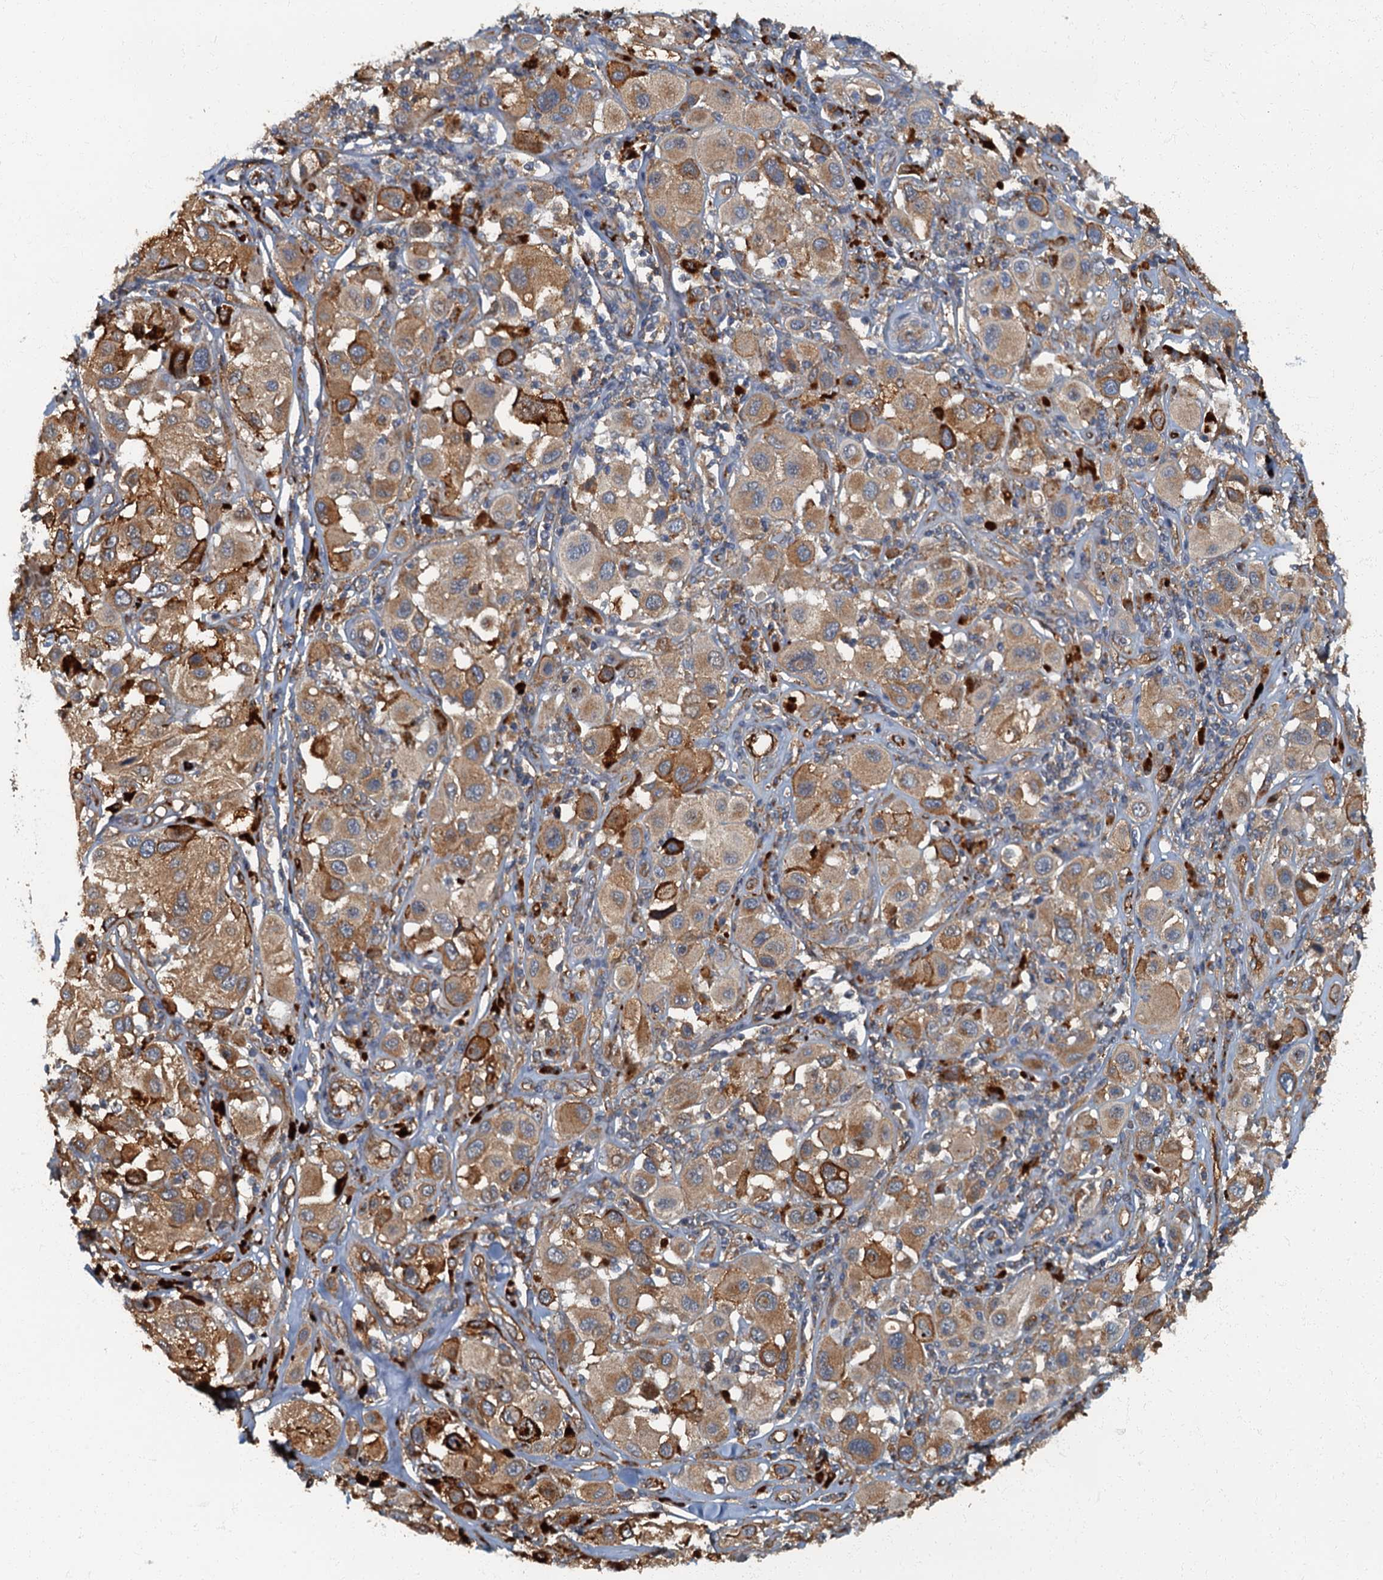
{"staining": {"intensity": "moderate", "quantity": ">75%", "location": "cytoplasmic/membranous"}, "tissue": "melanoma", "cell_type": "Tumor cells", "image_type": "cancer", "snomed": [{"axis": "morphology", "description": "Malignant melanoma, Metastatic site"}, {"axis": "topography", "description": "Skin"}], "caption": "Melanoma stained for a protein exhibits moderate cytoplasmic/membranous positivity in tumor cells.", "gene": "ARL11", "patient": {"sex": "male", "age": 41}}